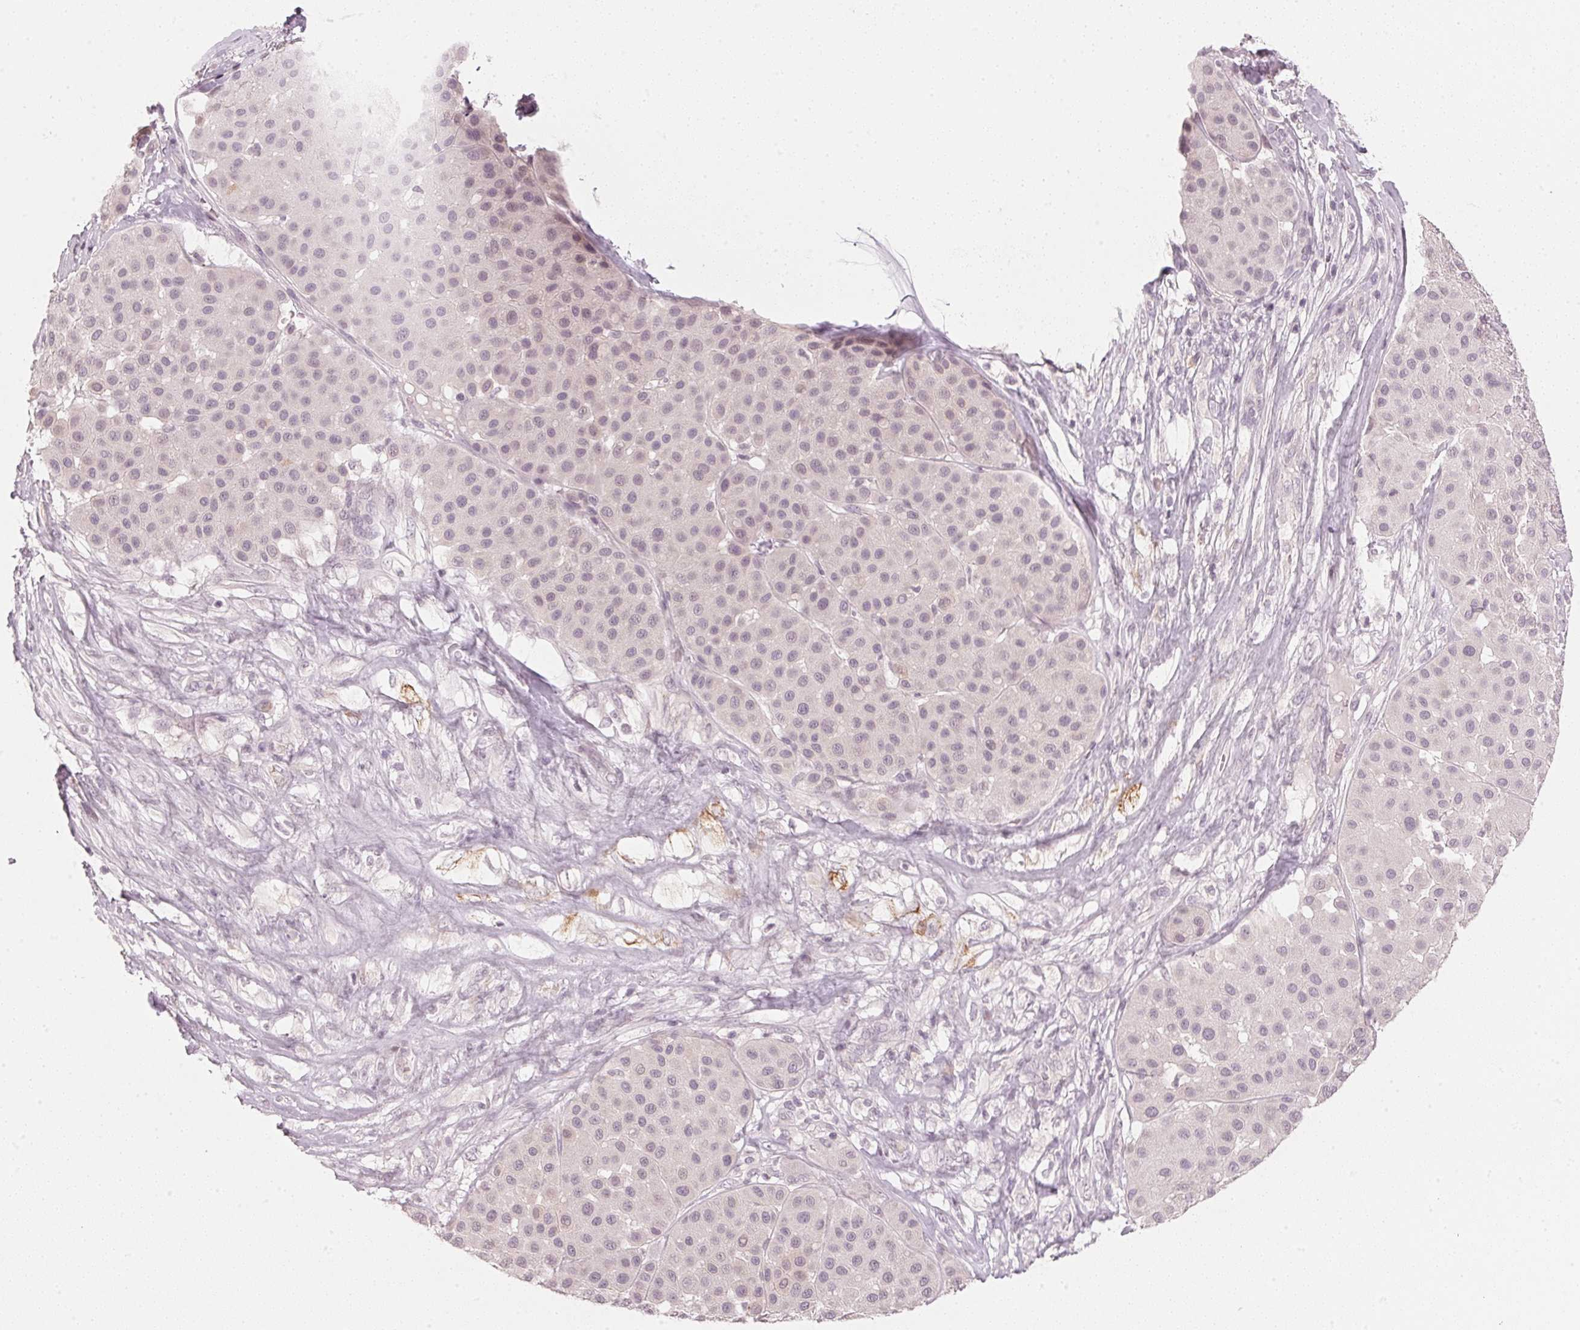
{"staining": {"intensity": "negative", "quantity": "none", "location": "none"}, "tissue": "melanoma", "cell_type": "Tumor cells", "image_type": "cancer", "snomed": [{"axis": "morphology", "description": "Malignant melanoma, Metastatic site"}, {"axis": "topography", "description": "Smooth muscle"}], "caption": "Immunohistochemistry photomicrograph of neoplastic tissue: malignant melanoma (metastatic site) stained with DAB (3,3'-diaminobenzidine) displays no significant protein staining in tumor cells. The staining is performed using DAB brown chromogen with nuclei counter-stained in using hematoxylin.", "gene": "SFRP4", "patient": {"sex": "male", "age": 41}}